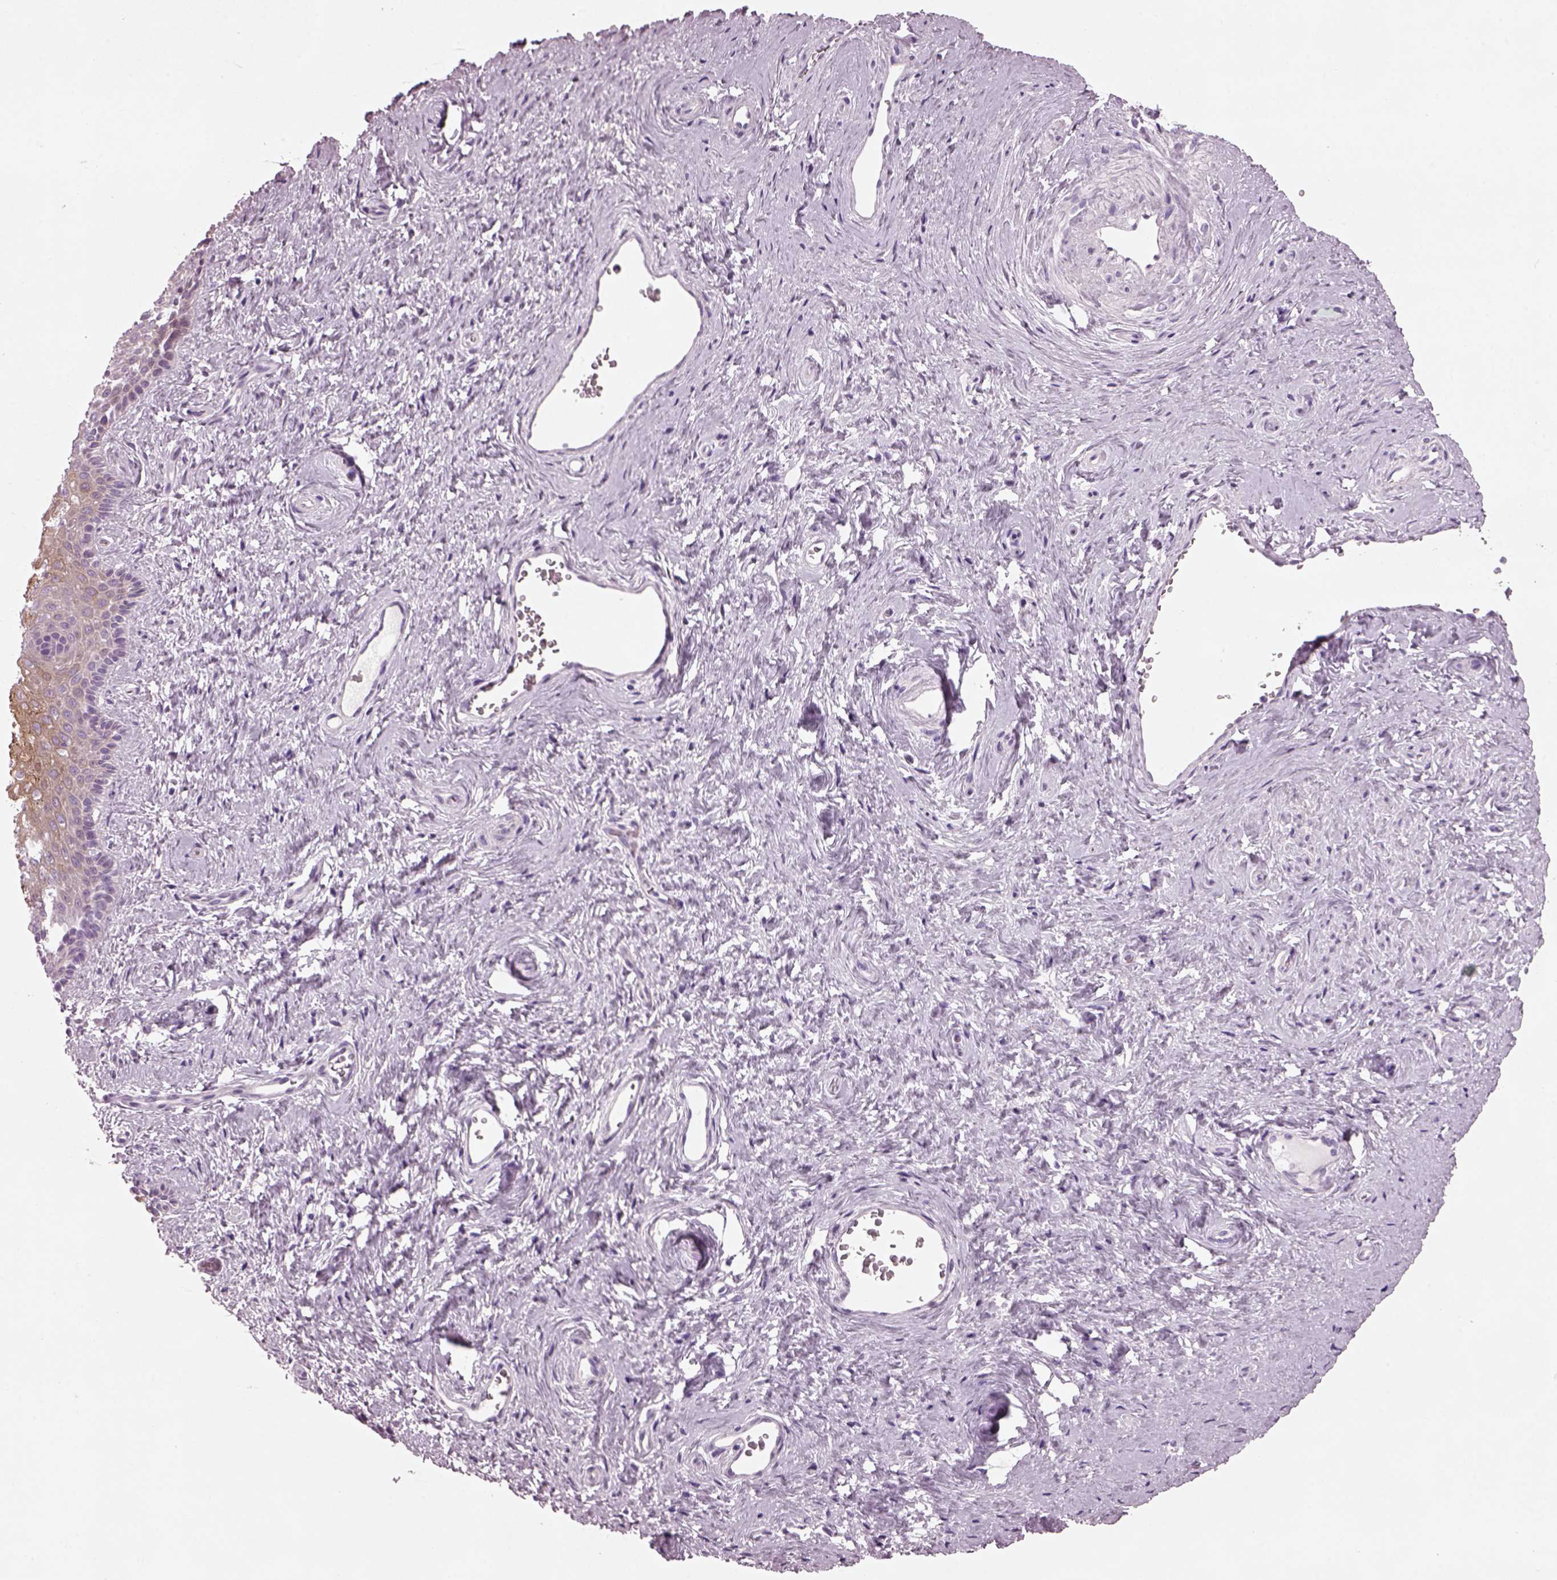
{"staining": {"intensity": "moderate", "quantity": ">75%", "location": "cytoplasmic/membranous"}, "tissue": "vagina", "cell_type": "Squamous epithelial cells", "image_type": "normal", "snomed": [{"axis": "morphology", "description": "Normal tissue, NOS"}, {"axis": "topography", "description": "Vagina"}], "caption": "Immunohistochemistry of unremarkable vagina demonstrates medium levels of moderate cytoplasmic/membranous expression in approximately >75% of squamous epithelial cells.", "gene": "PRR9", "patient": {"sex": "female", "age": 45}}